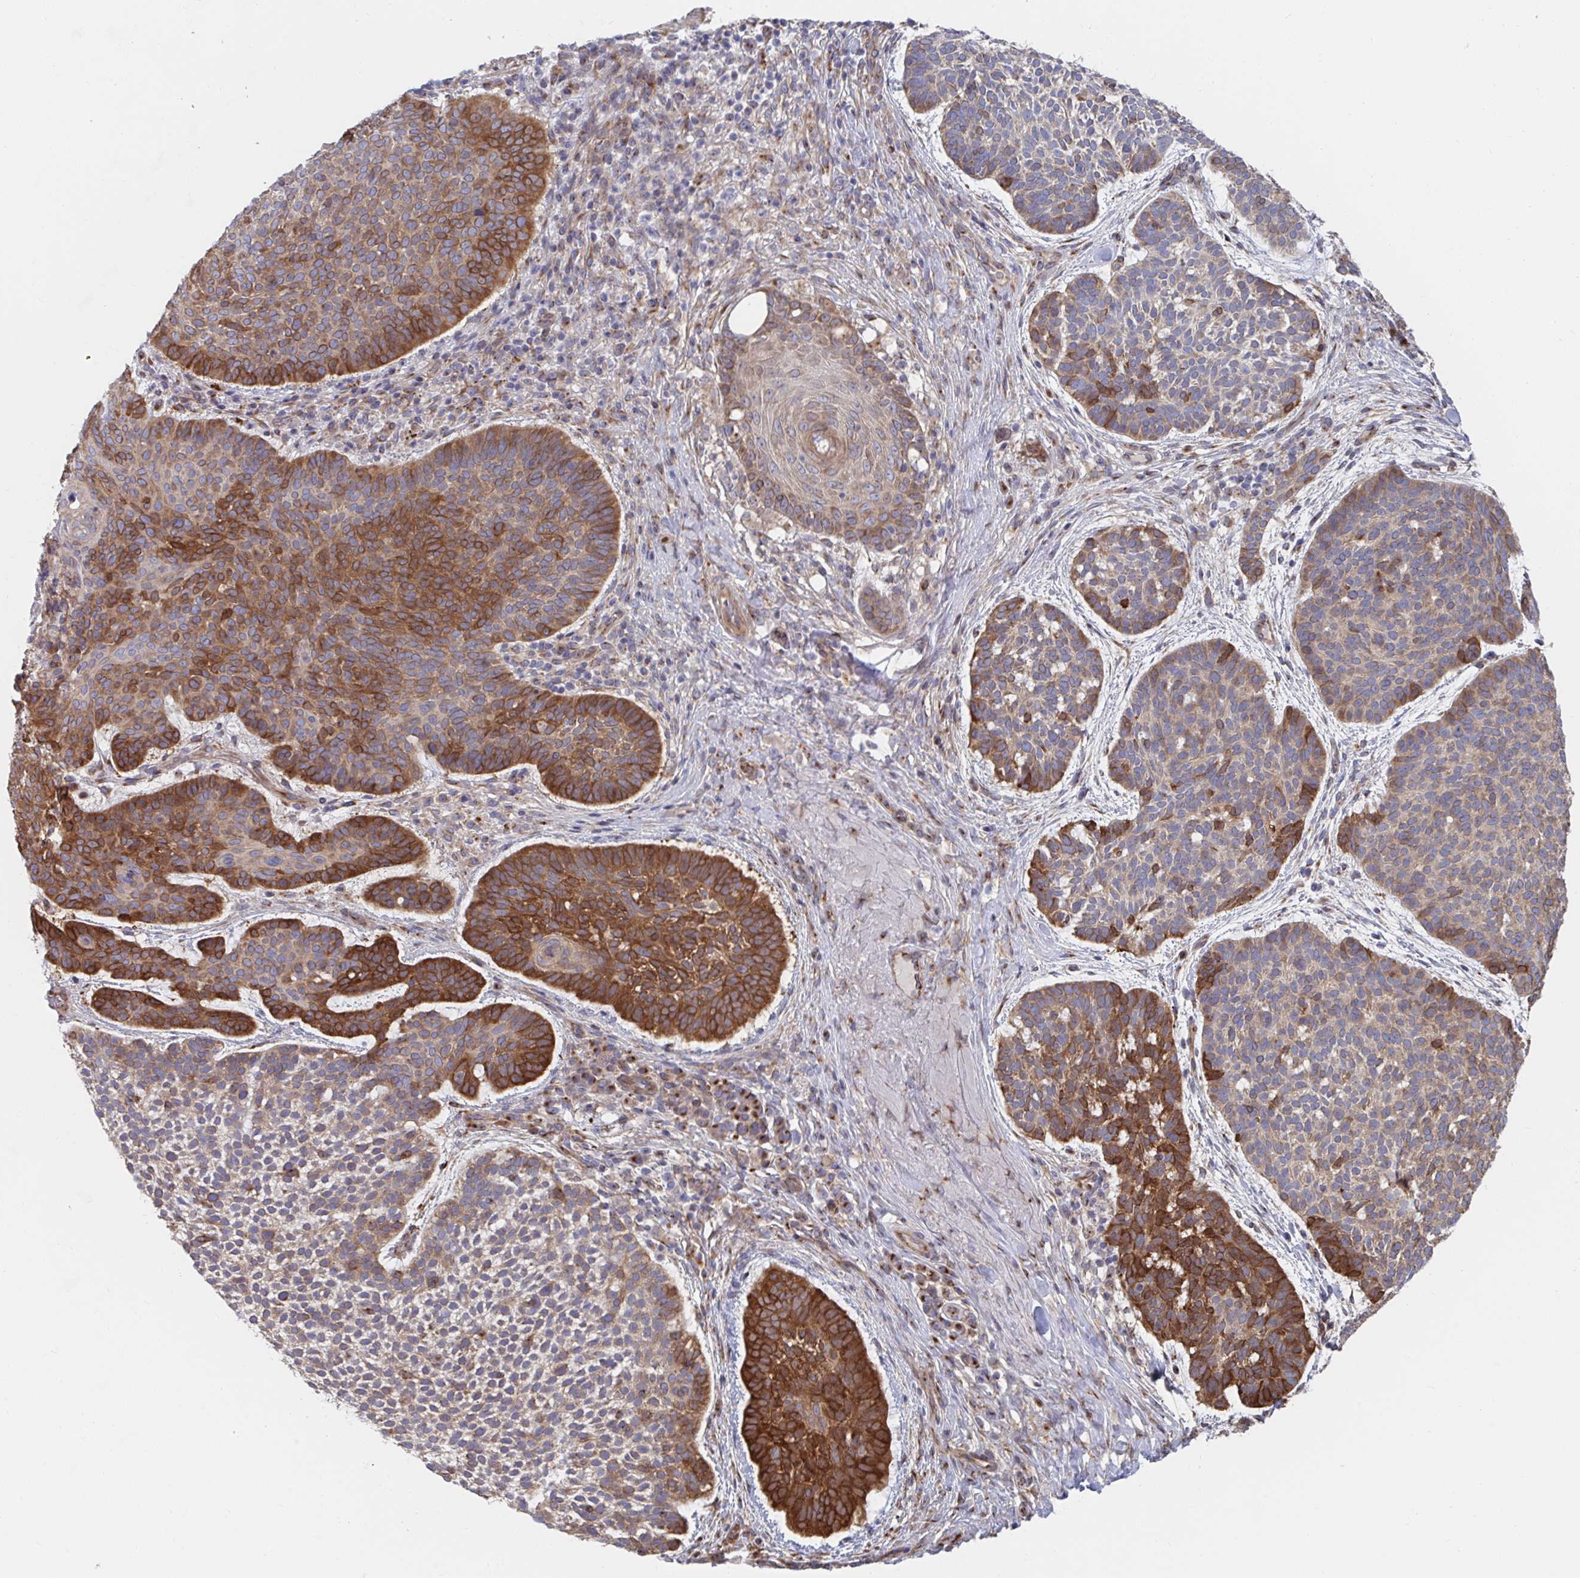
{"staining": {"intensity": "strong", "quantity": "25%-75%", "location": "cytoplasmic/membranous"}, "tissue": "skin cancer", "cell_type": "Tumor cells", "image_type": "cancer", "snomed": [{"axis": "morphology", "description": "Basal cell carcinoma"}, {"axis": "topography", "description": "Skin"}, {"axis": "topography", "description": "Skin of face"}], "caption": "There is high levels of strong cytoplasmic/membranous staining in tumor cells of skin cancer (basal cell carcinoma), as demonstrated by immunohistochemical staining (brown color).", "gene": "FJX1", "patient": {"sex": "male", "age": 73}}